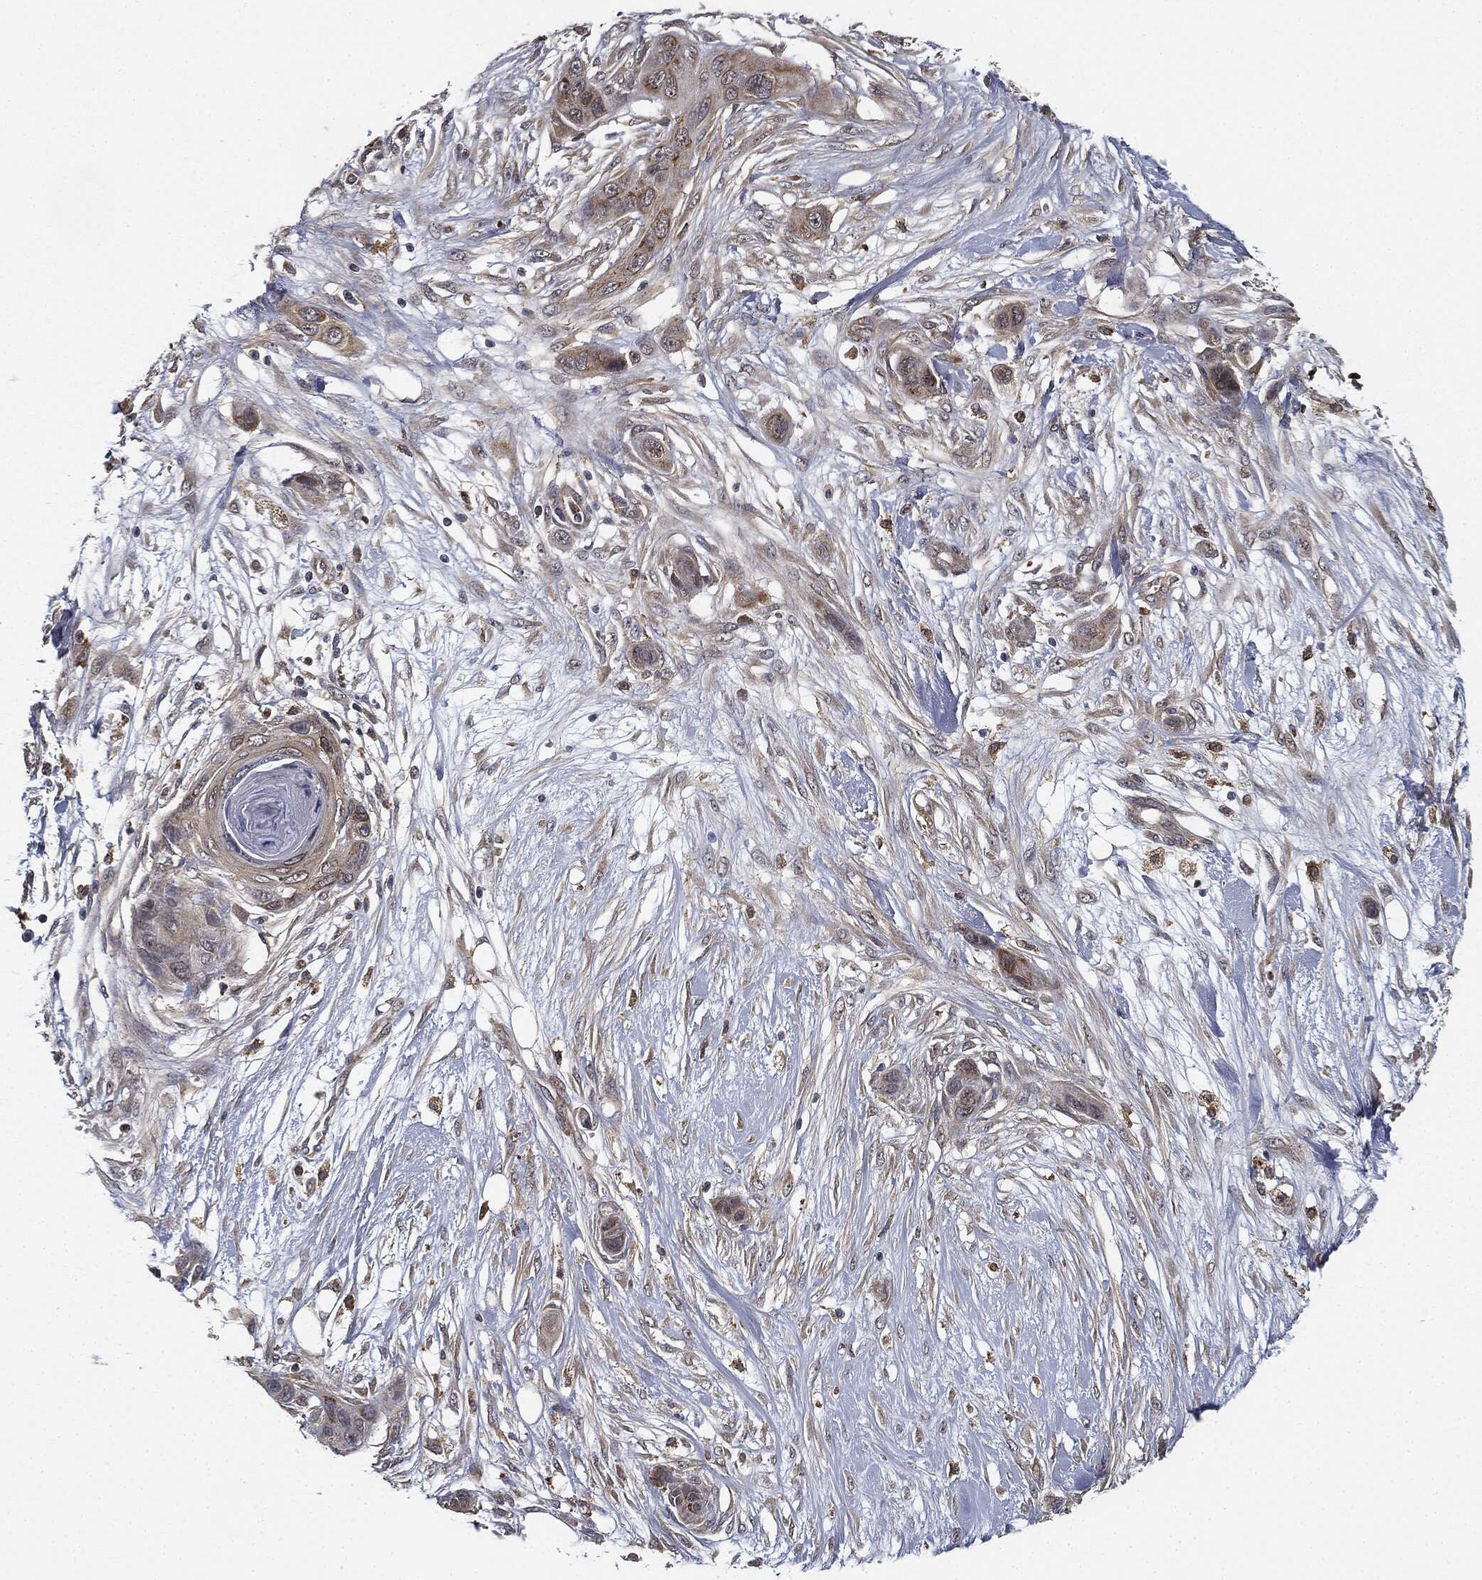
{"staining": {"intensity": "weak", "quantity": "25%-75%", "location": "cytoplasmic/membranous"}, "tissue": "skin cancer", "cell_type": "Tumor cells", "image_type": "cancer", "snomed": [{"axis": "morphology", "description": "Squamous cell carcinoma, NOS"}, {"axis": "topography", "description": "Skin"}], "caption": "This image displays IHC staining of human skin squamous cell carcinoma, with low weak cytoplasmic/membranous staining in approximately 25%-75% of tumor cells.", "gene": "MIER2", "patient": {"sex": "male", "age": 79}}